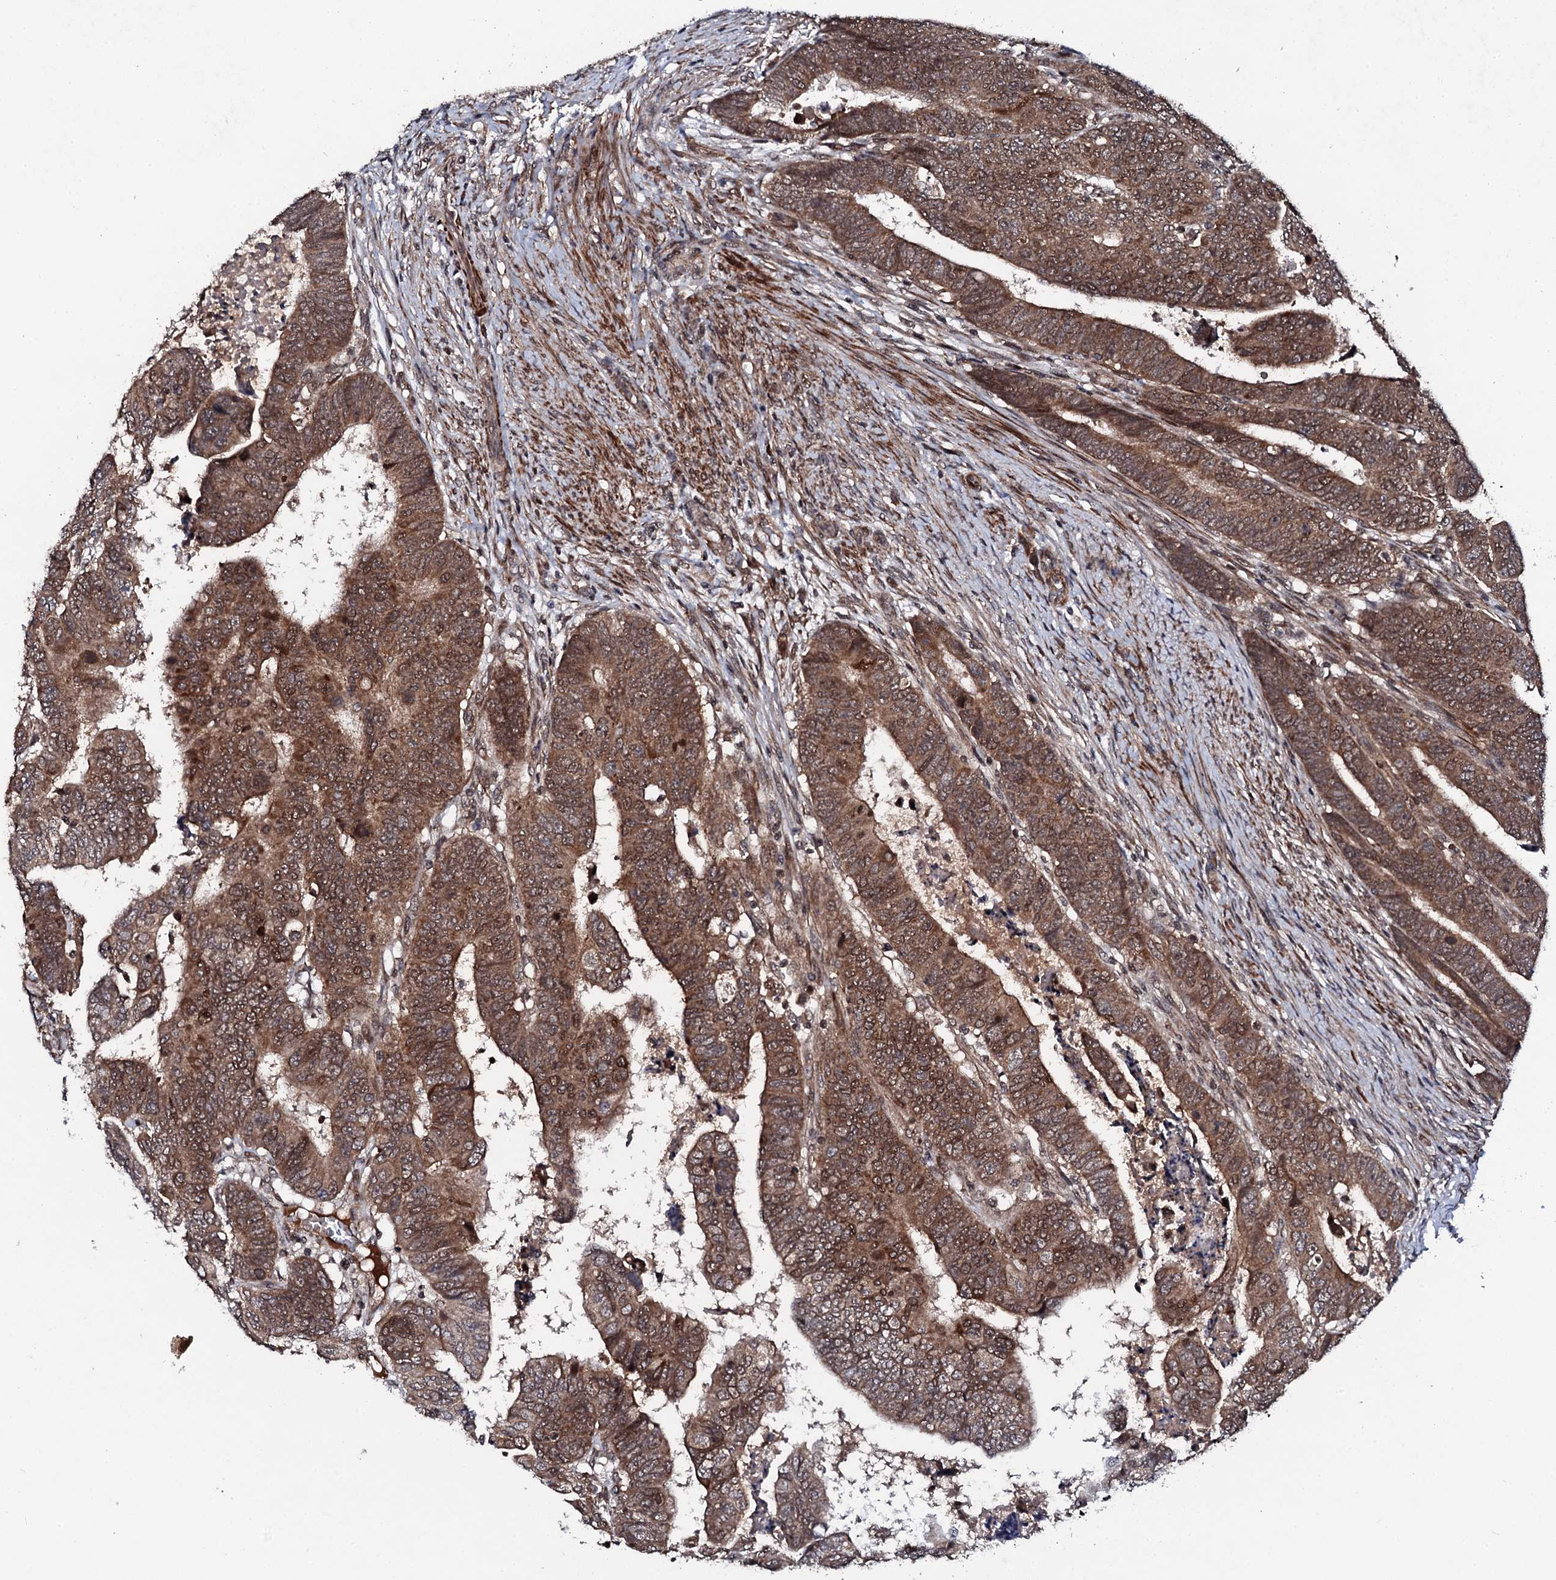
{"staining": {"intensity": "moderate", "quantity": ">75%", "location": "cytoplasmic/membranous,nuclear"}, "tissue": "colorectal cancer", "cell_type": "Tumor cells", "image_type": "cancer", "snomed": [{"axis": "morphology", "description": "Normal tissue, NOS"}, {"axis": "morphology", "description": "Adenocarcinoma, NOS"}, {"axis": "topography", "description": "Rectum"}], "caption": "Moderate cytoplasmic/membranous and nuclear positivity for a protein is appreciated in approximately >75% of tumor cells of adenocarcinoma (colorectal) using immunohistochemistry (IHC).", "gene": "FAM111A", "patient": {"sex": "female", "age": 65}}